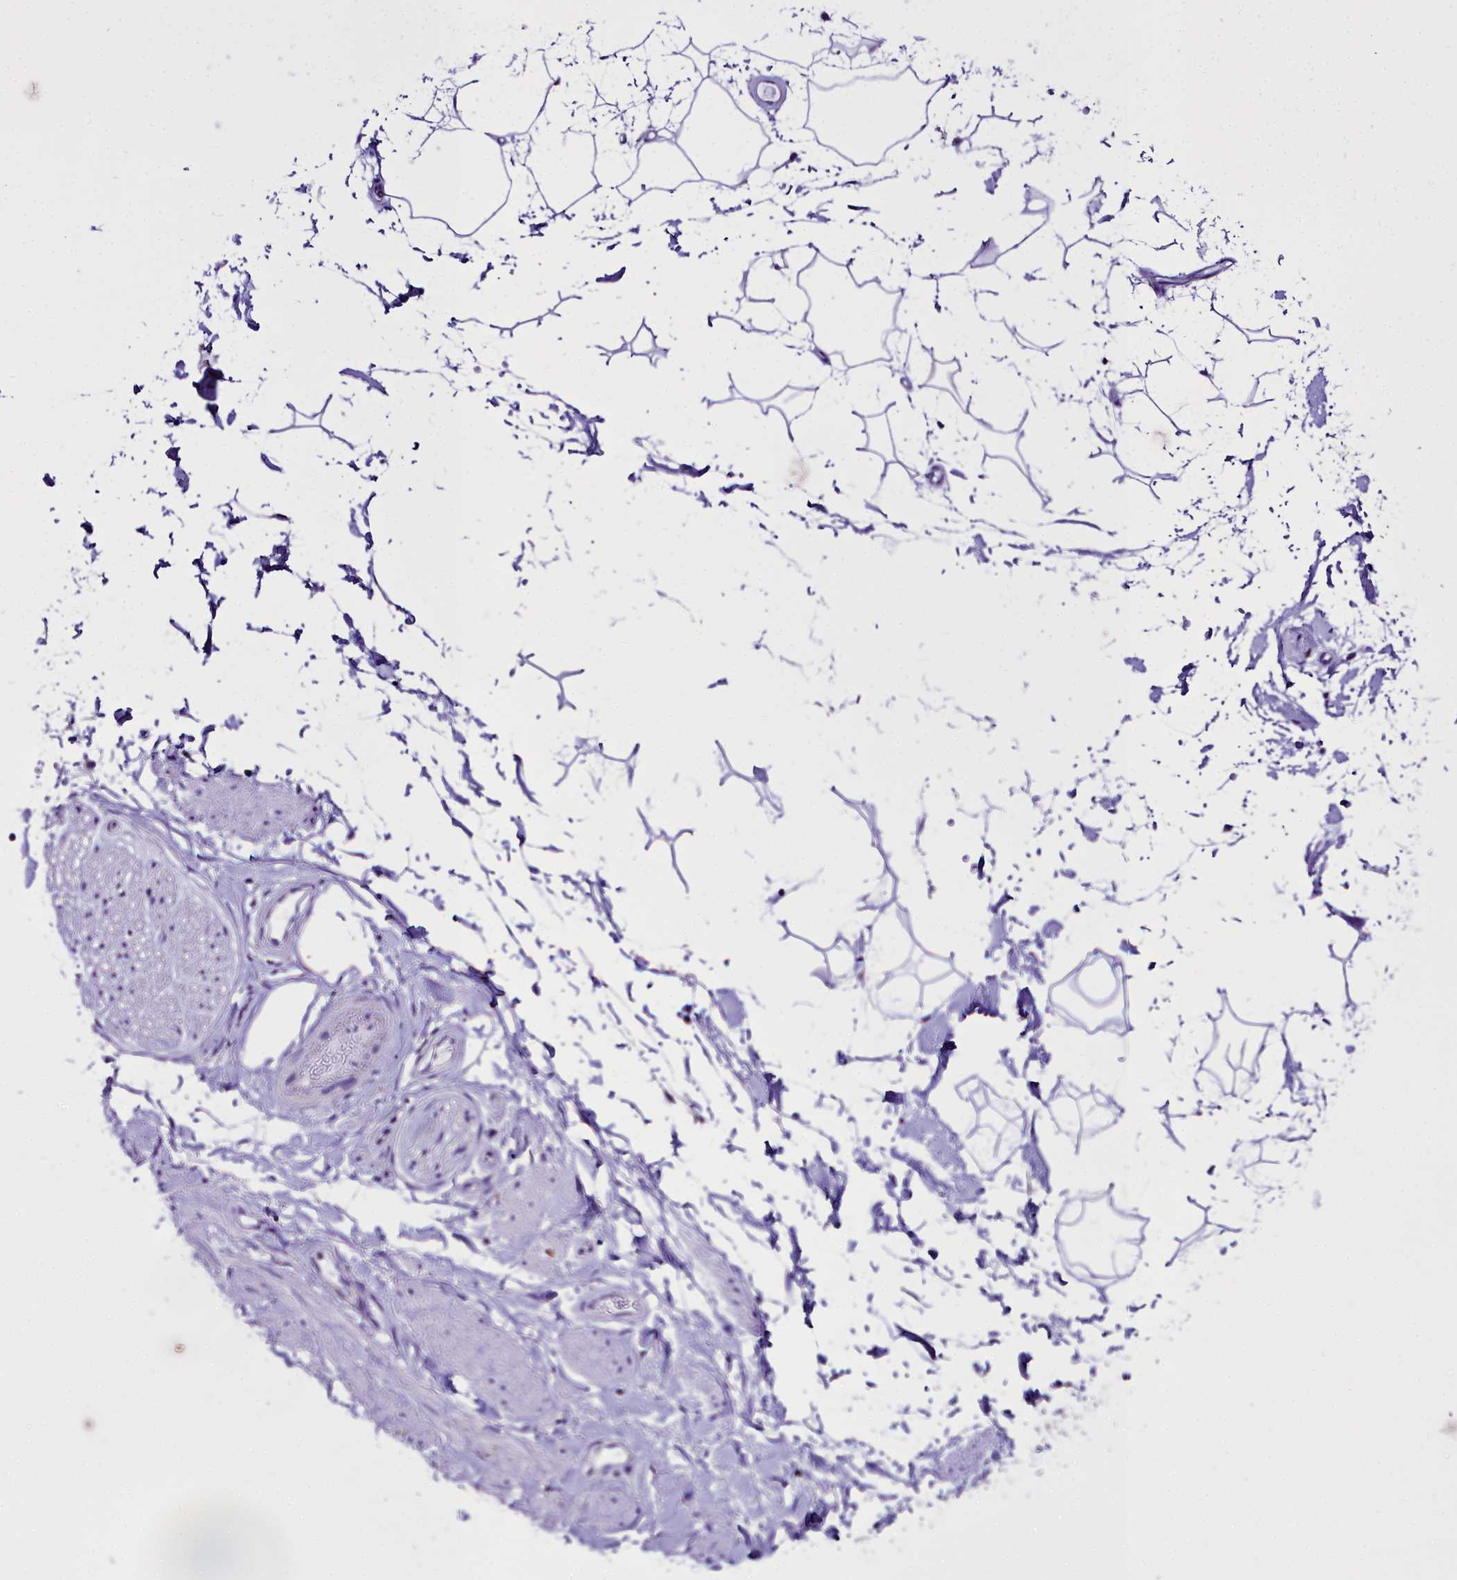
{"staining": {"intensity": "negative", "quantity": "none", "location": "none"}, "tissue": "soft tissue", "cell_type": "Chondrocytes", "image_type": "normal", "snomed": [{"axis": "morphology", "description": "Normal tissue, NOS"}, {"axis": "topography", "description": "Soft tissue"}, {"axis": "topography", "description": "Adipose tissue"}, {"axis": "topography", "description": "Vascular tissue"}, {"axis": "topography", "description": "Peripheral nerve tissue"}], "caption": "The photomicrograph exhibits no significant staining in chondrocytes of soft tissue.", "gene": "WDFY3", "patient": {"sex": "male", "age": 74}}